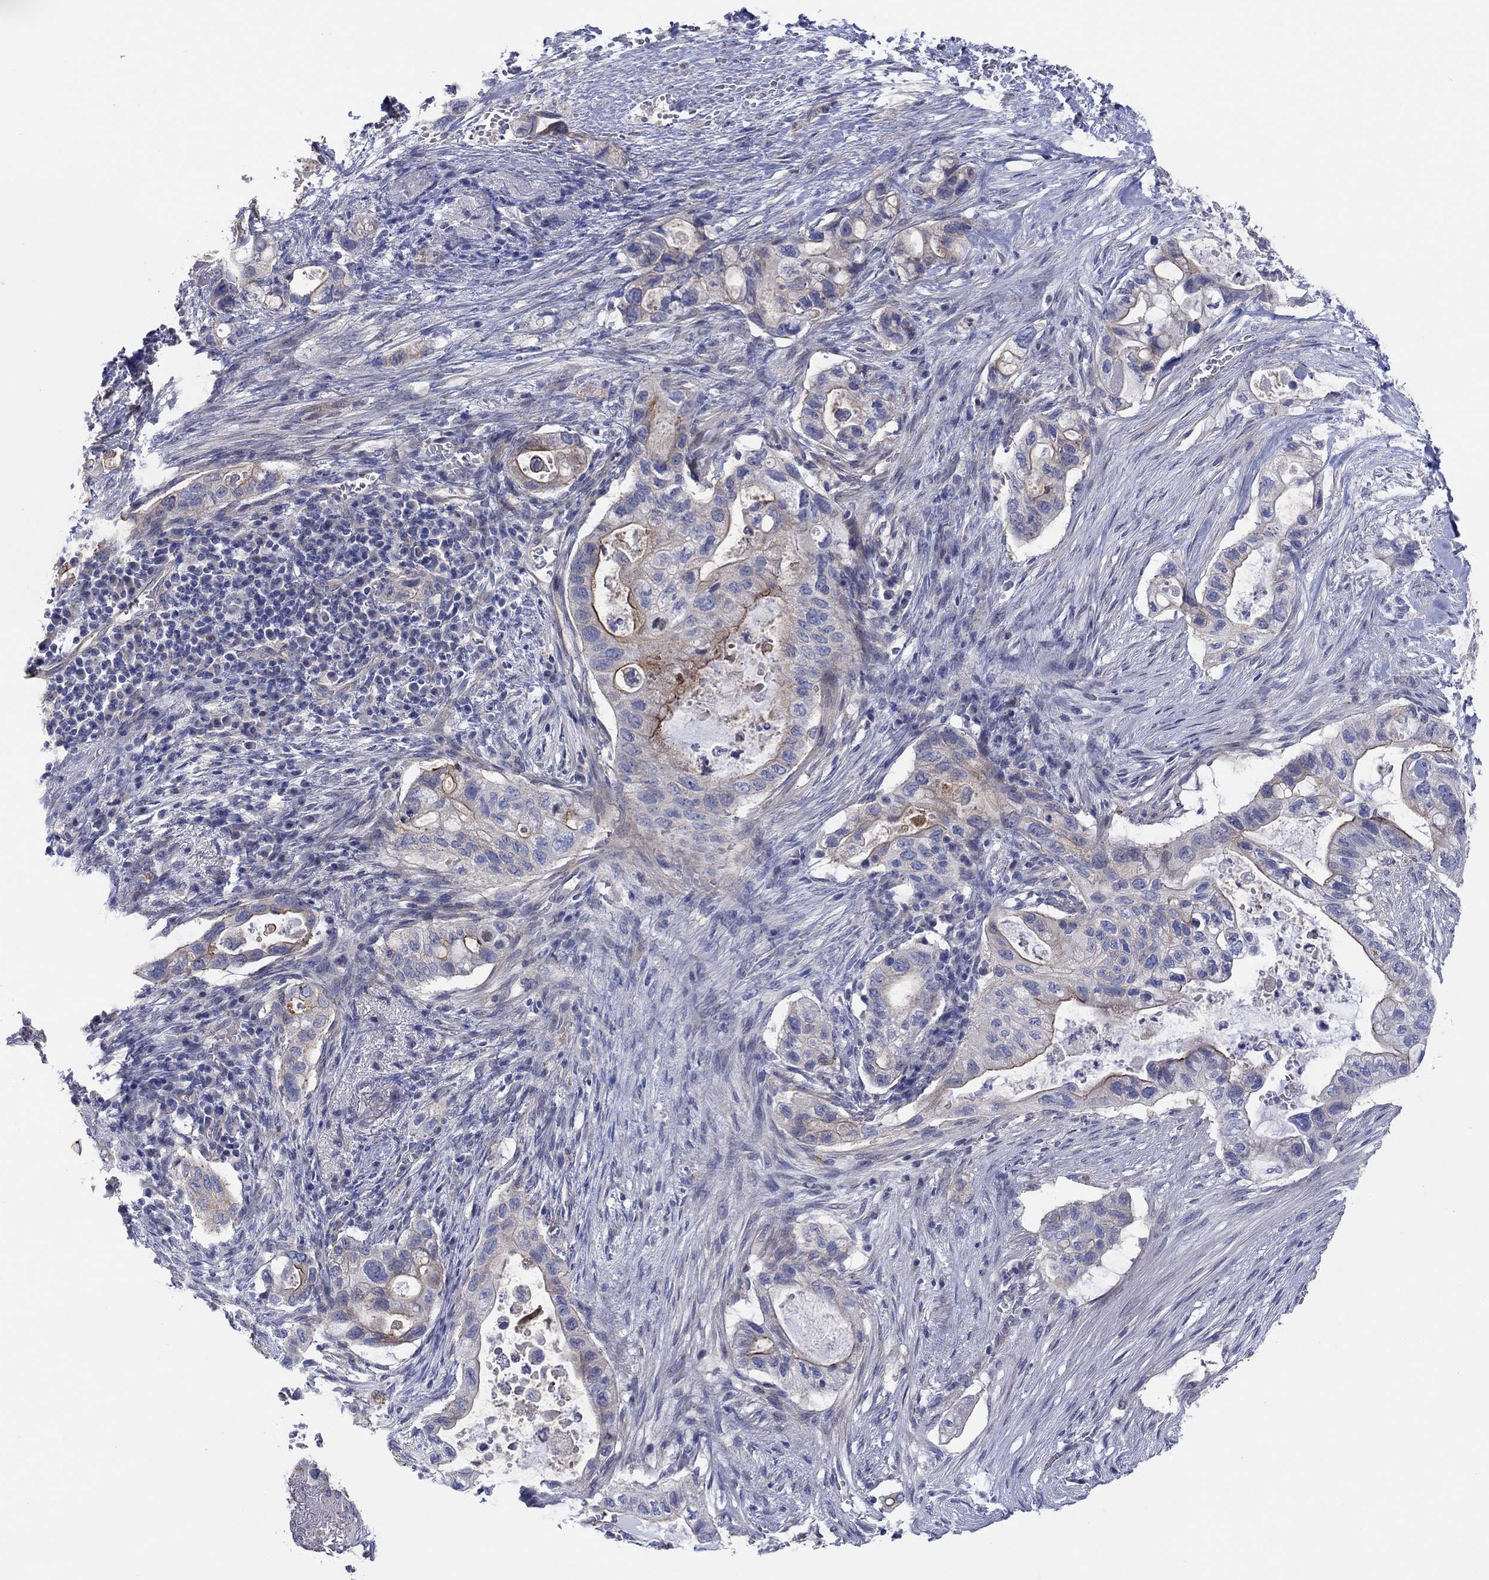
{"staining": {"intensity": "strong", "quantity": "<25%", "location": "cytoplasmic/membranous"}, "tissue": "pancreatic cancer", "cell_type": "Tumor cells", "image_type": "cancer", "snomed": [{"axis": "morphology", "description": "Adenocarcinoma, NOS"}, {"axis": "topography", "description": "Pancreas"}], "caption": "An immunohistochemistry (IHC) photomicrograph of tumor tissue is shown. Protein staining in brown labels strong cytoplasmic/membranous positivity in pancreatic cancer (adenocarcinoma) within tumor cells. Nuclei are stained in blue.", "gene": "TPRN", "patient": {"sex": "female", "age": 72}}